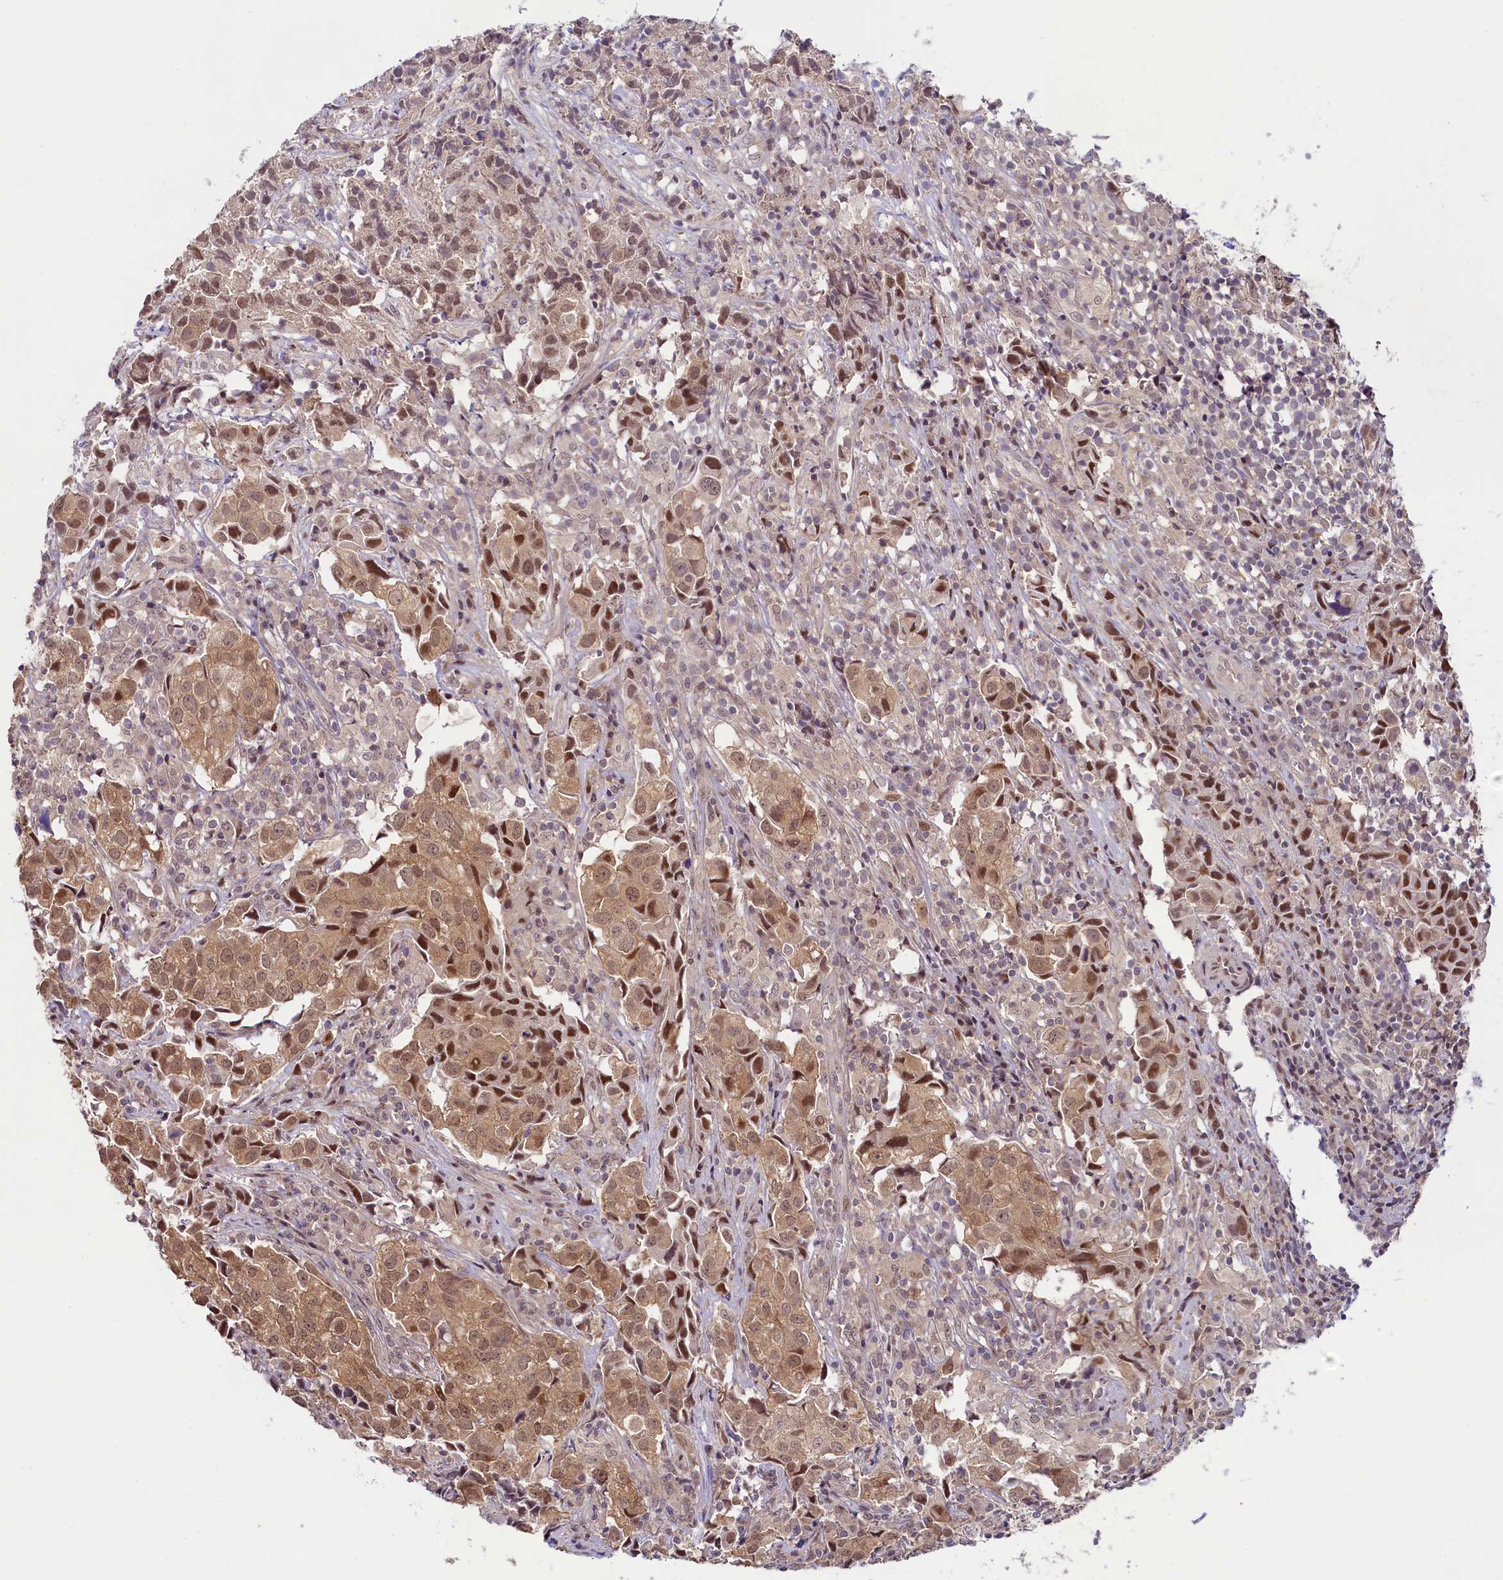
{"staining": {"intensity": "moderate", "quantity": ">75%", "location": "cytoplasmic/membranous,nuclear"}, "tissue": "urothelial cancer", "cell_type": "Tumor cells", "image_type": "cancer", "snomed": [{"axis": "morphology", "description": "Urothelial carcinoma, High grade"}, {"axis": "topography", "description": "Urinary bladder"}], "caption": "DAB (3,3'-diaminobenzidine) immunohistochemical staining of human urothelial cancer demonstrates moderate cytoplasmic/membranous and nuclear protein staining in approximately >75% of tumor cells.", "gene": "ANKS3", "patient": {"sex": "female", "age": 75}}